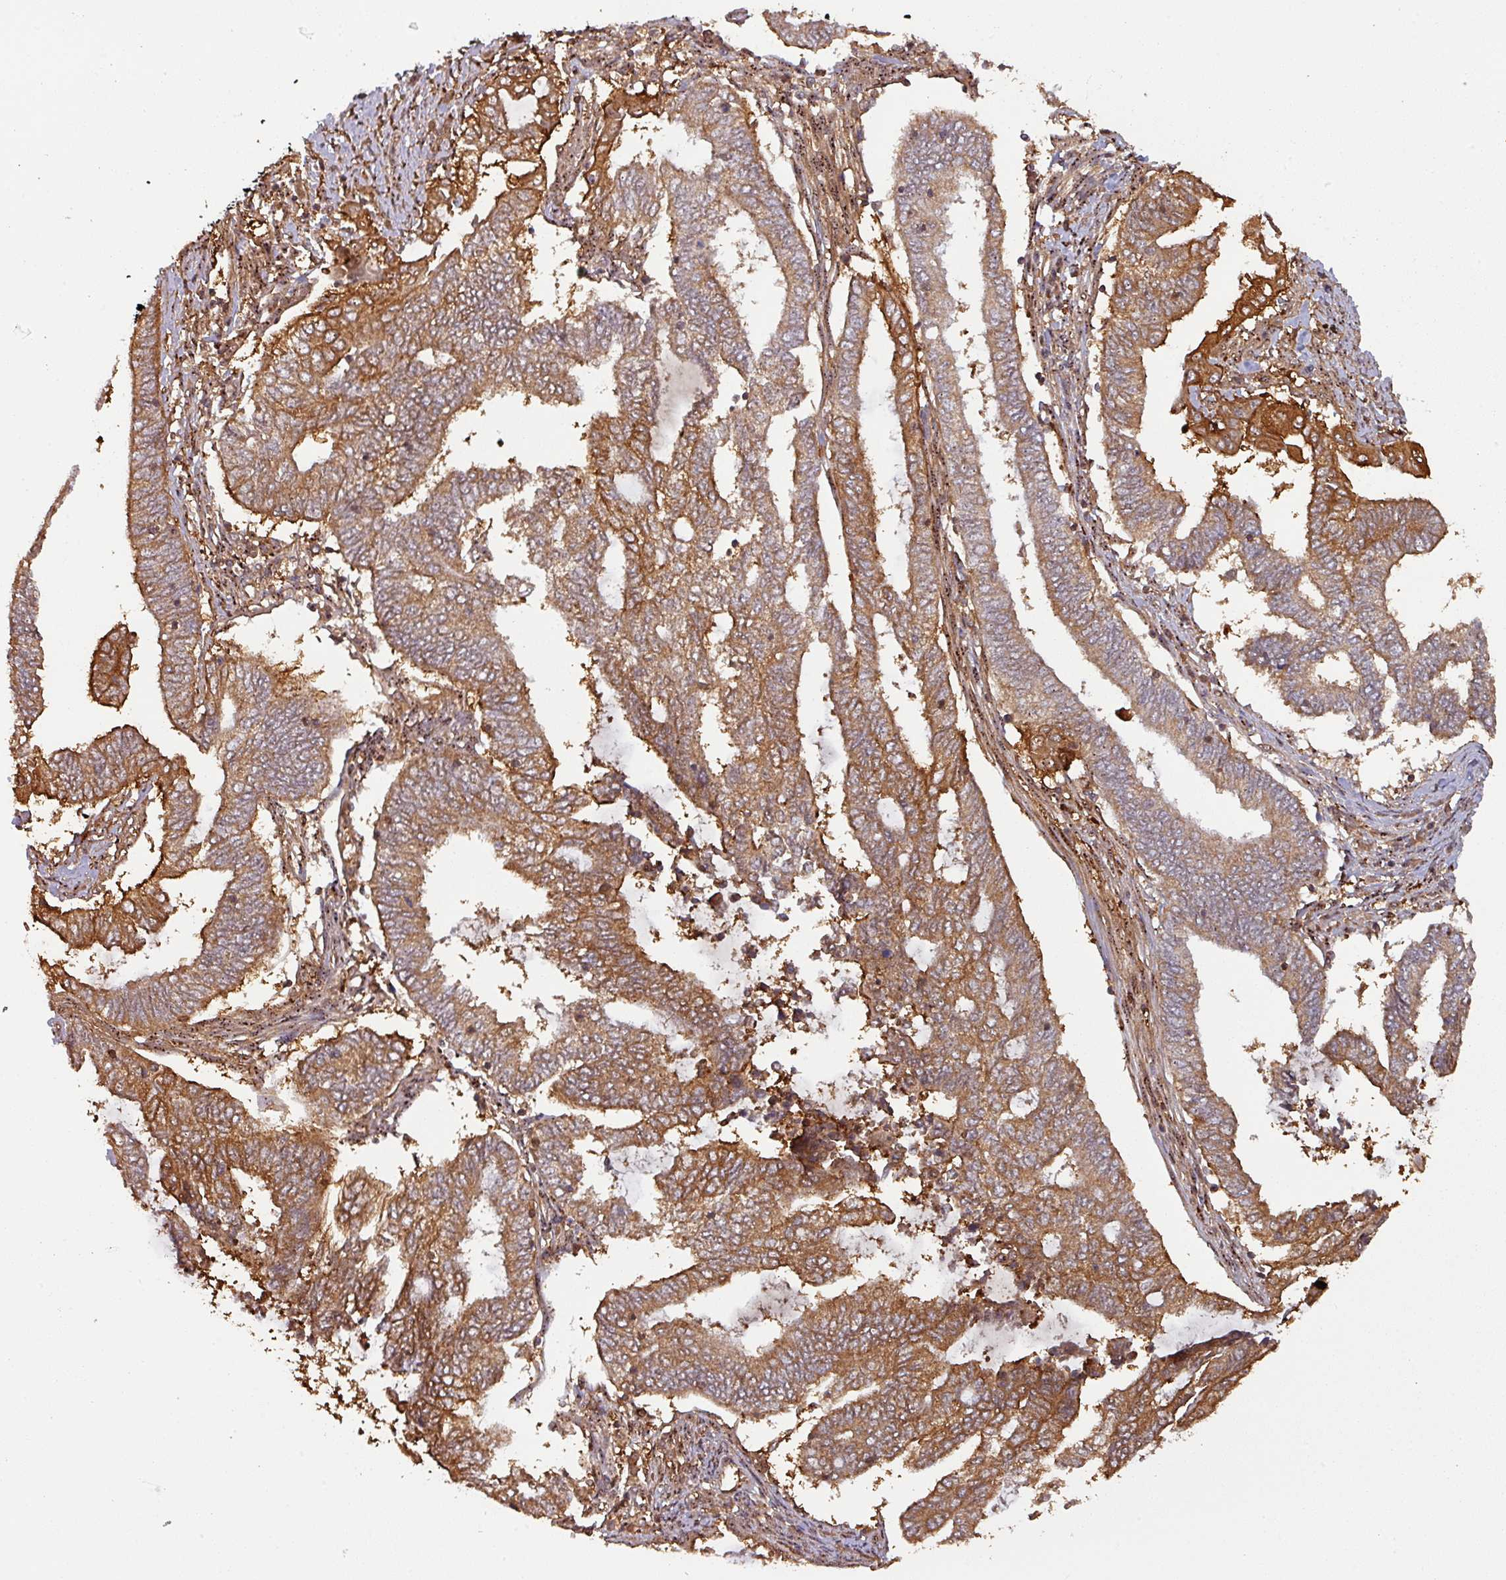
{"staining": {"intensity": "moderate", "quantity": ">75%", "location": "cytoplasmic/membranous"}, "tissue": "endometrial cancer", "cell_type": "Tumor cells", "image_type": "cancer", "snomed": [{"axis": "morphology", "description": "Adenocarcinoma, NOS"}, {"axis": "topography", "description": "Uterus"}, {"axis": "topography", "description": "Endometrium"}], "caption": "A brown stain highlights moderate cytoplasmic/membranous positivity of a protein in human endometrial adenocarcinoma tumor cells. (DAB (3,3'-diaminobenzidine) IHC with brightfield microscopy, high magnification).", "gene": "ZNF322", "patient": {"sex": "female", "age": 70}}